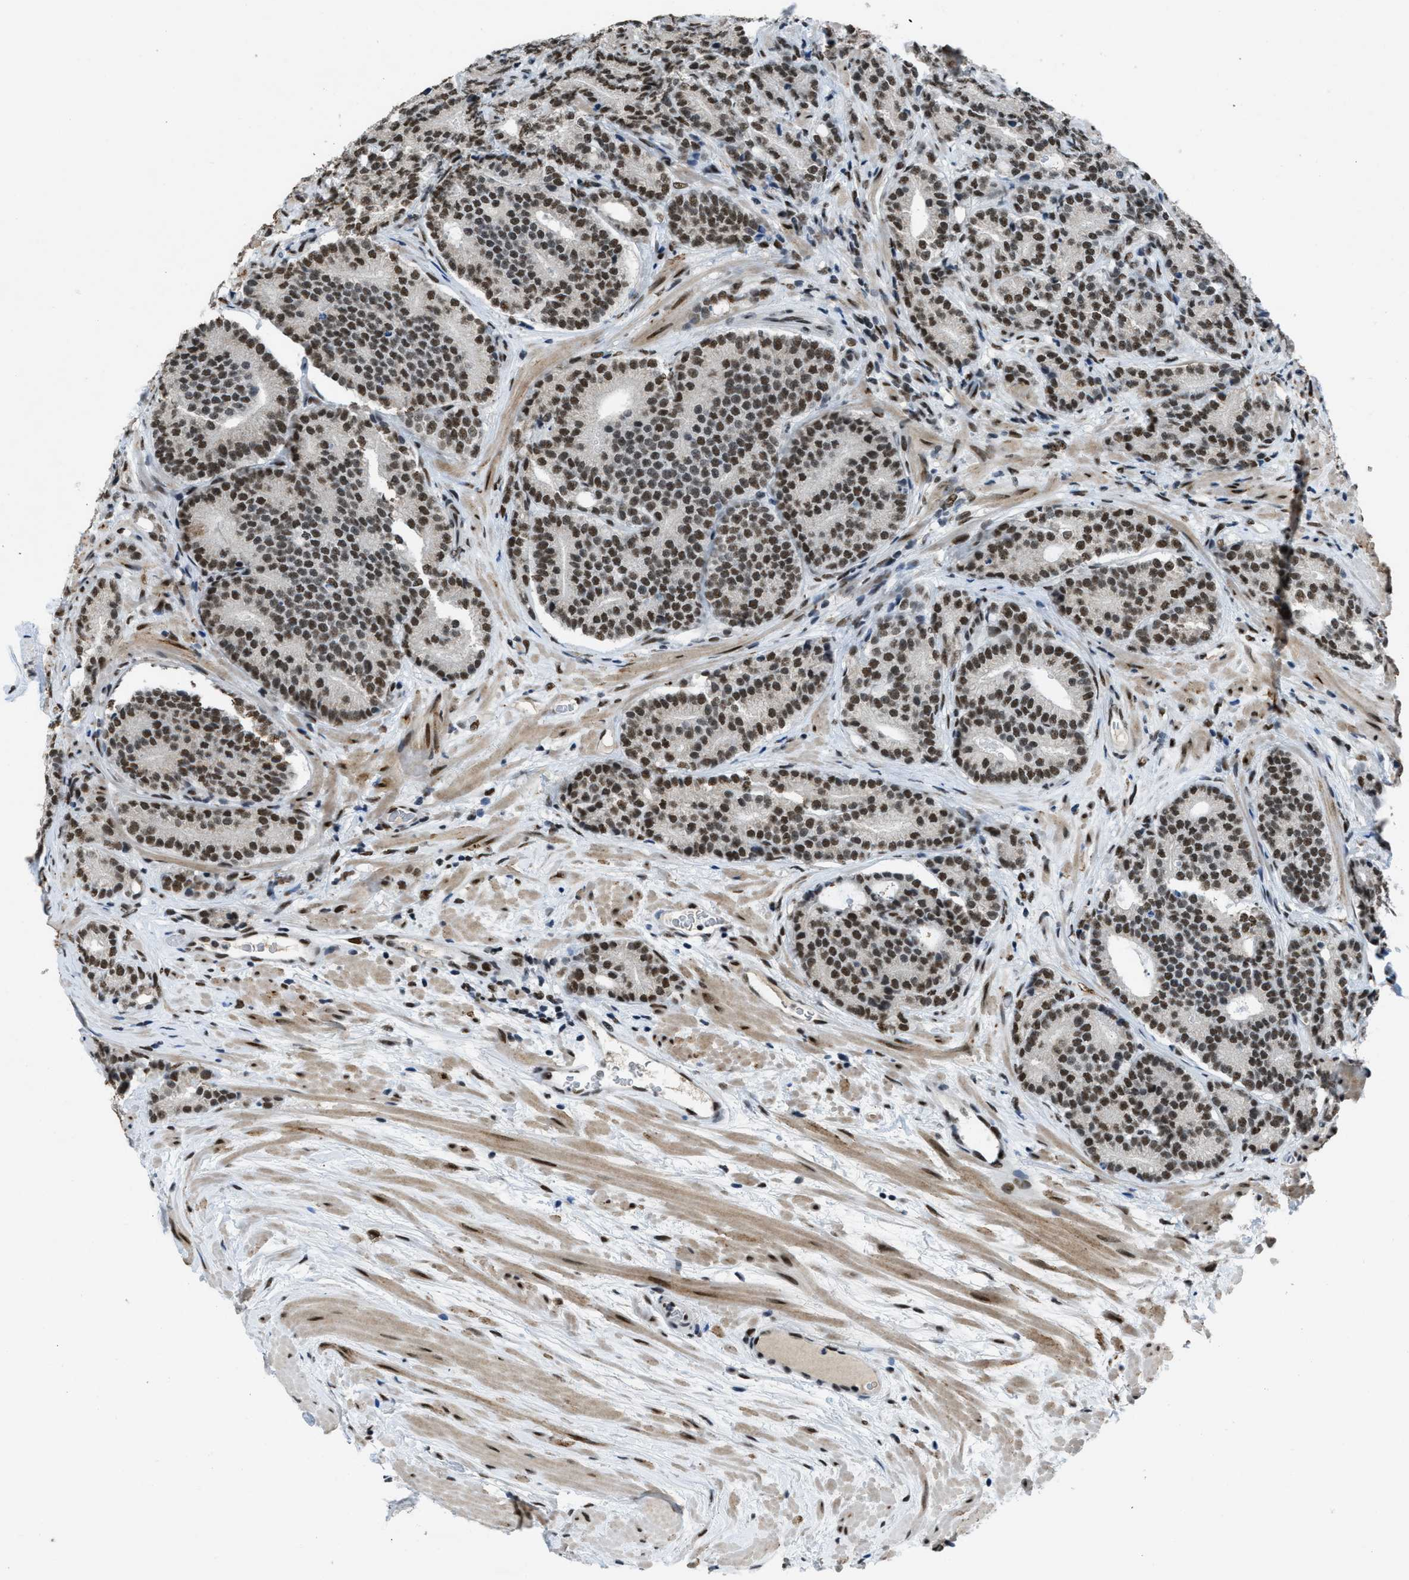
{"staining": {"intensity": "strong", "quantity": ">75%", "location": "nuclear"}, "tissue": "prostate cancer", "cell_type": "Tumor cells", "image_type": "cancer", "snomed": [{"axis": "morphology", "description": "Adenocarcinoma, High grade"}, {"axis": "topography", "description": "Prostate"}], "caption": "IHC staining of adenocarcinoma (high-grade) (prostate), which reveals high levels of strong nuclear positivity in approximately >75% of tumor cells indicating strong nuclear protein staining. The staining was performed using DAB (3,3'-diaminobenzidine) (brown) for protein detection and nuclei were counterstained in hematoxylin (blue).", "gene": "GATAD2B", "patient": {"sex": "male", "age": 61}}